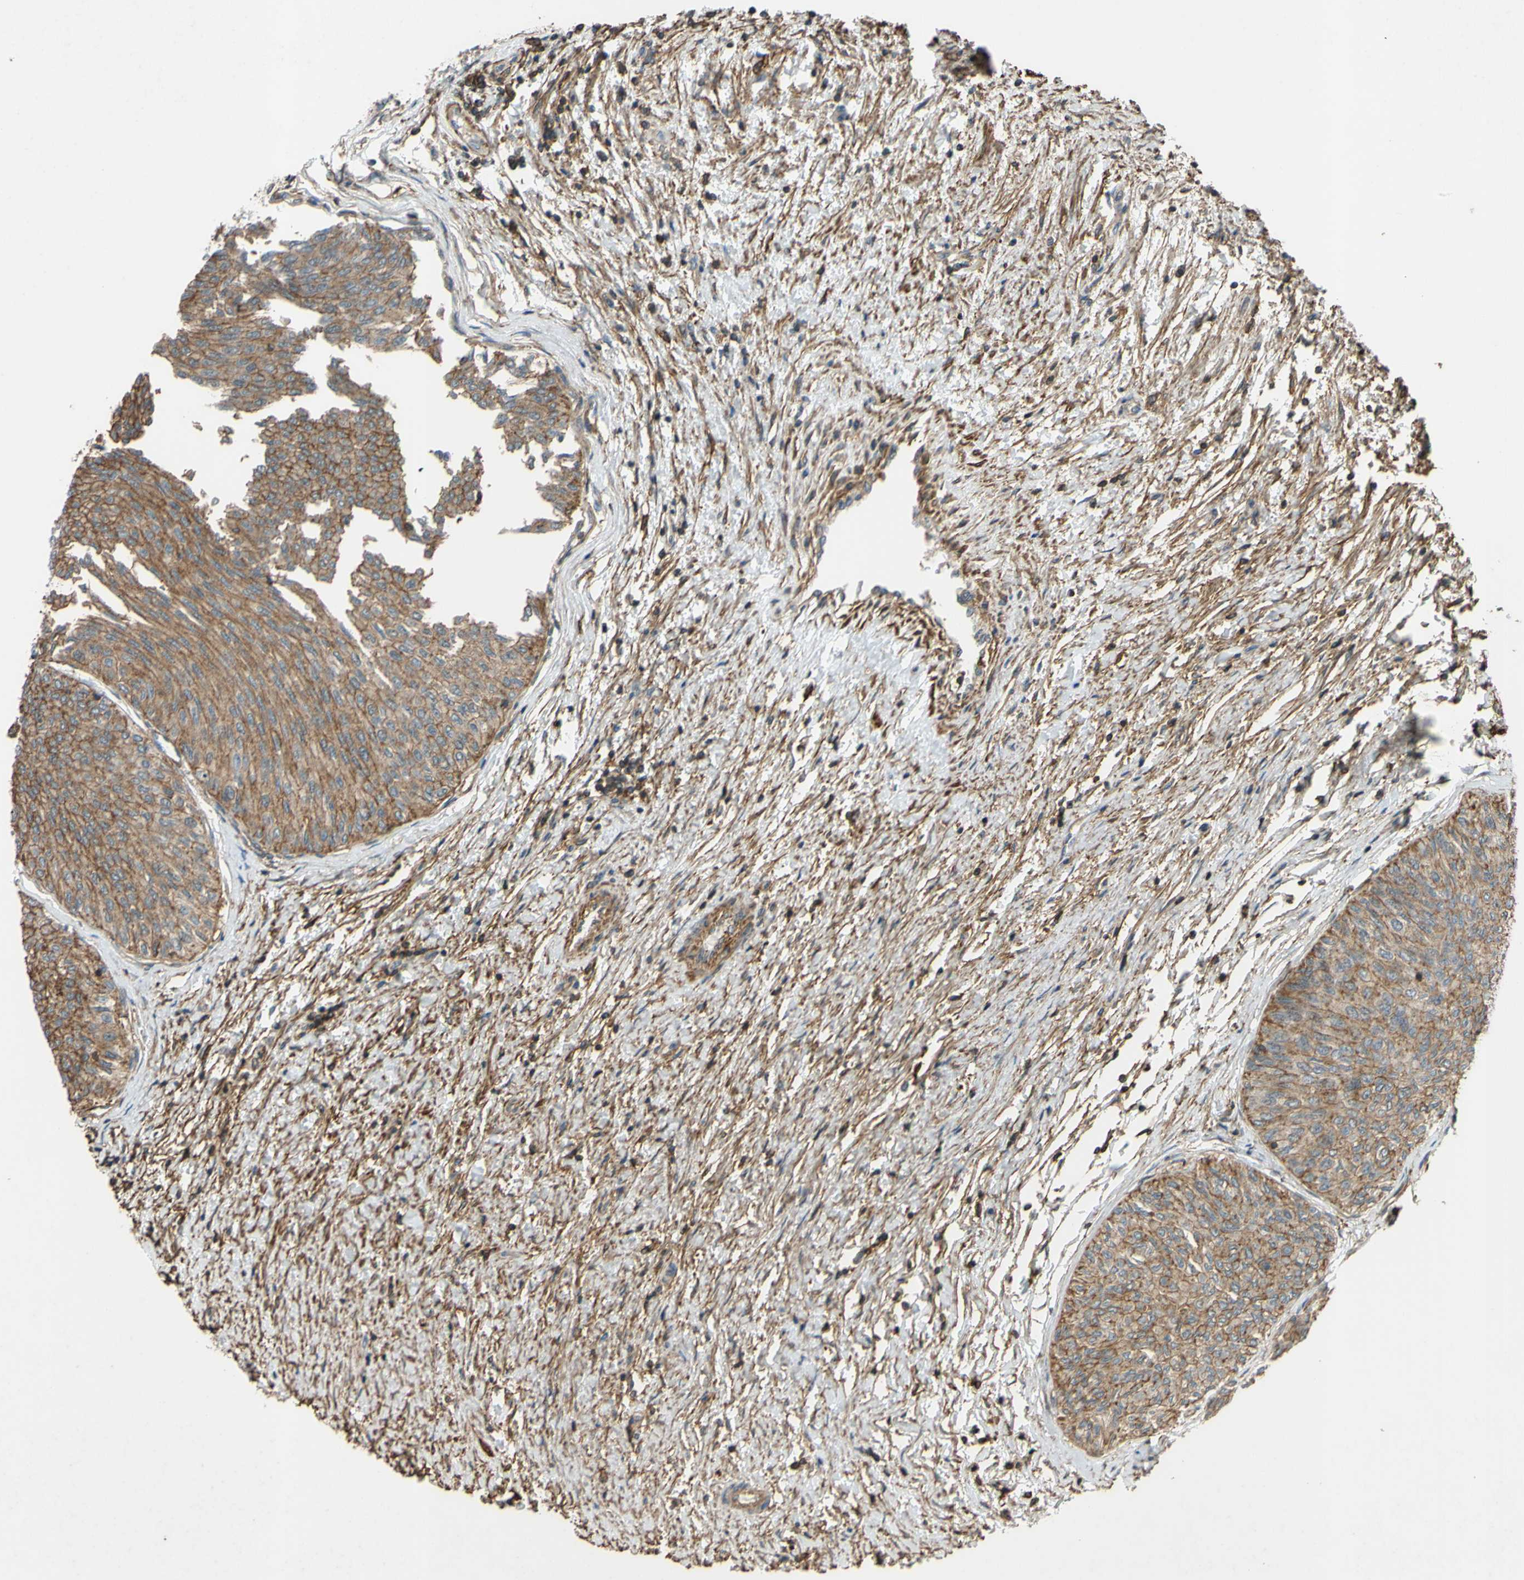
{"staining": {"intensity": "moderate", "quantity": ">75%", "location": "cytoplasmic/membranous"}, "tissue": "urothelial cancer", "cell_type": "Tumor cells", "image_type": "cancer", "snomed": [{"axis": "morphology", "description": "Urothelial carcinoma, Low grade"}, {"axis": "topography", "description": "Urinary bladder"}], "caption": "Urothelial carcinoma (low-grade) was stained to show a protein in brown. There is medium levels of moderate cytoplasmic/membranous staining in approximately >75% of tumor cells.", "gene": "ADD3", "patient": {"sex": "male", "age": 78}}